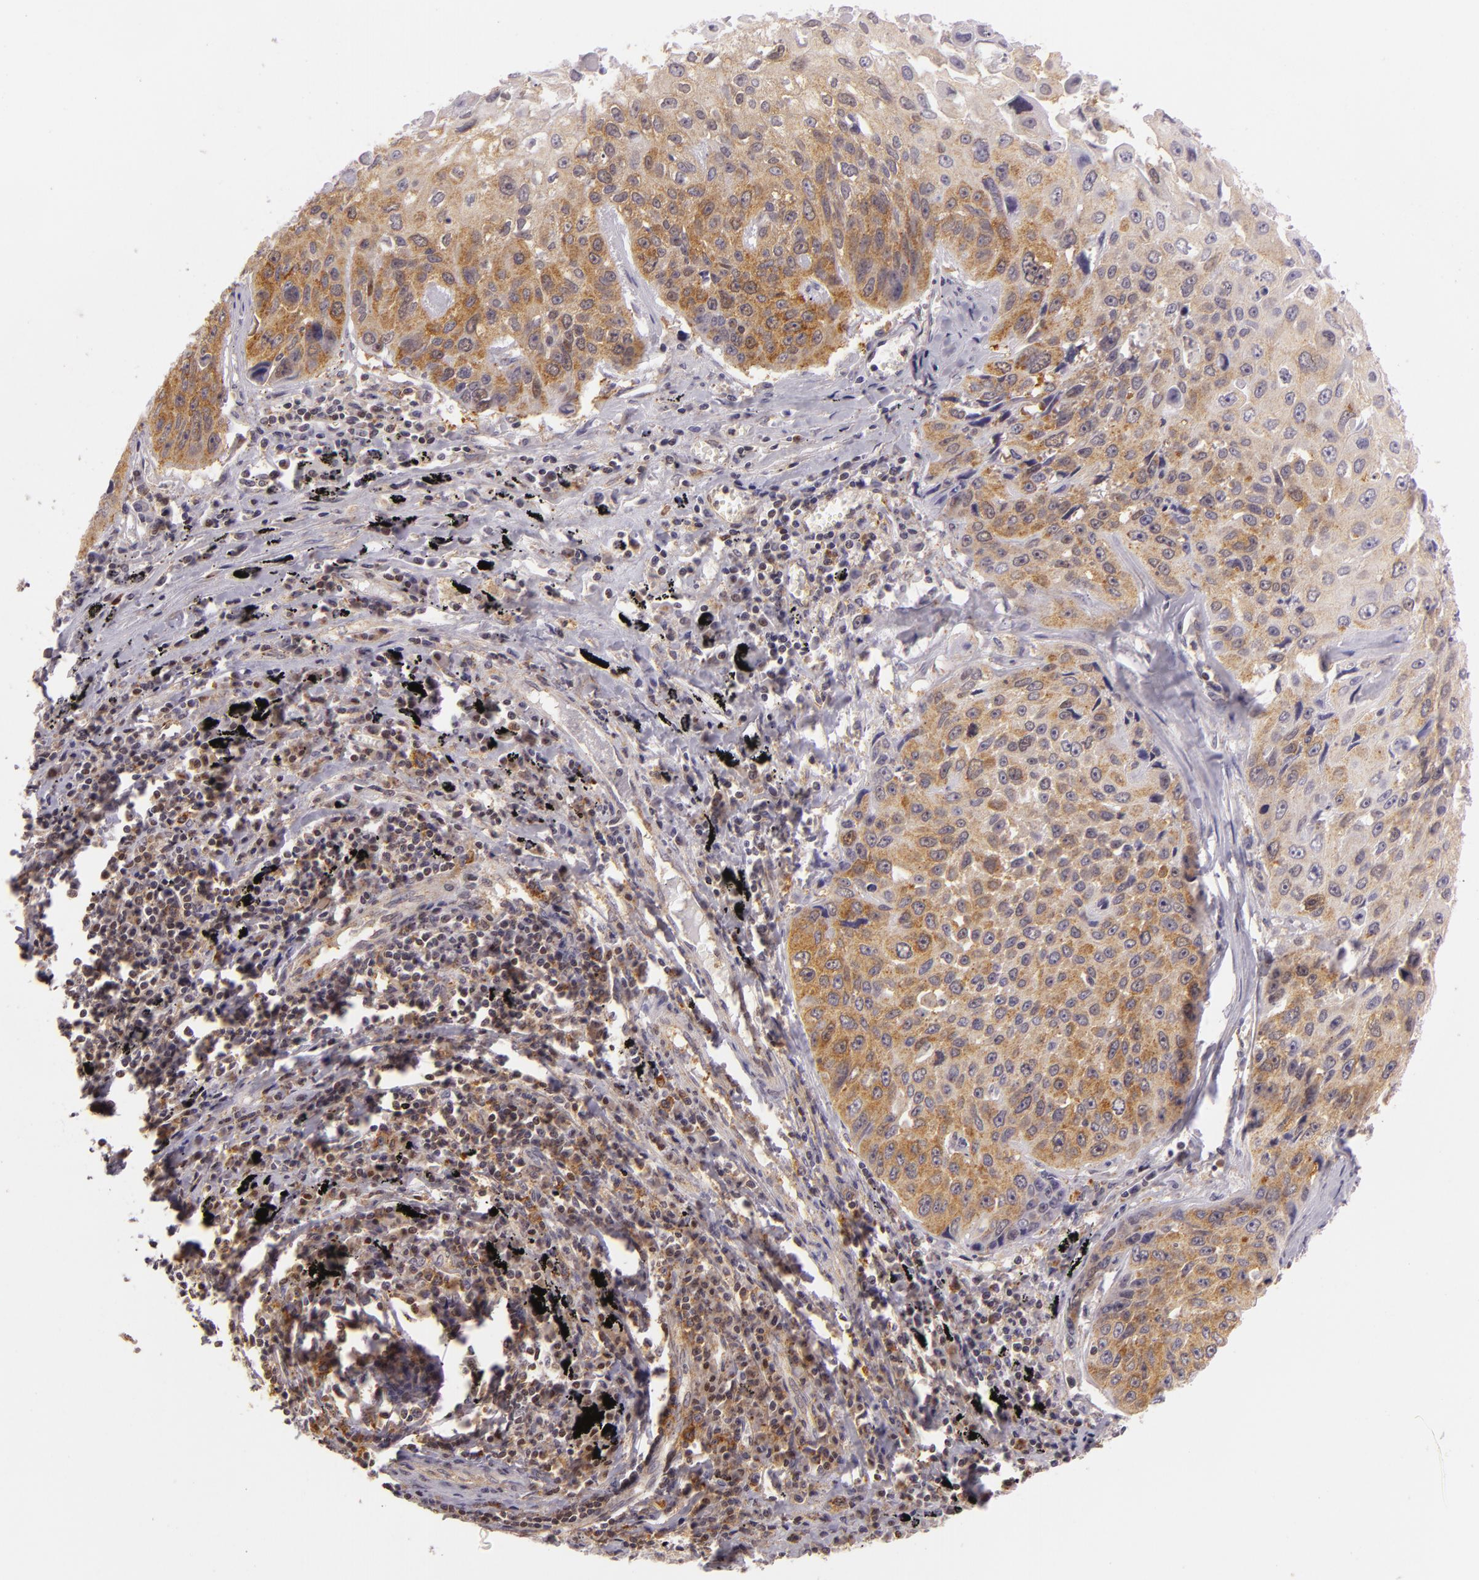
{"staining": {"intensity": "moderate", "quantity": "25%-75%", "location": "cytoplasmic/membranous"}, "tissue": "lung cancer", "cell_type": "Tumor cells", "image_type": "cancer", "snomed": [{"axis": "morphology", "description": "Adenocarcinoma, NOS"}, {"axis": "topography", "description": "Lung"}], "caption": "A medium amount of moderate cytoplasmic/membranous positivity is seen in approximately 25%-75% of tumor cells in lung cancer tissue.", "gene": "IMPDH1", "patient": {"sex": "male", "age": 60}}